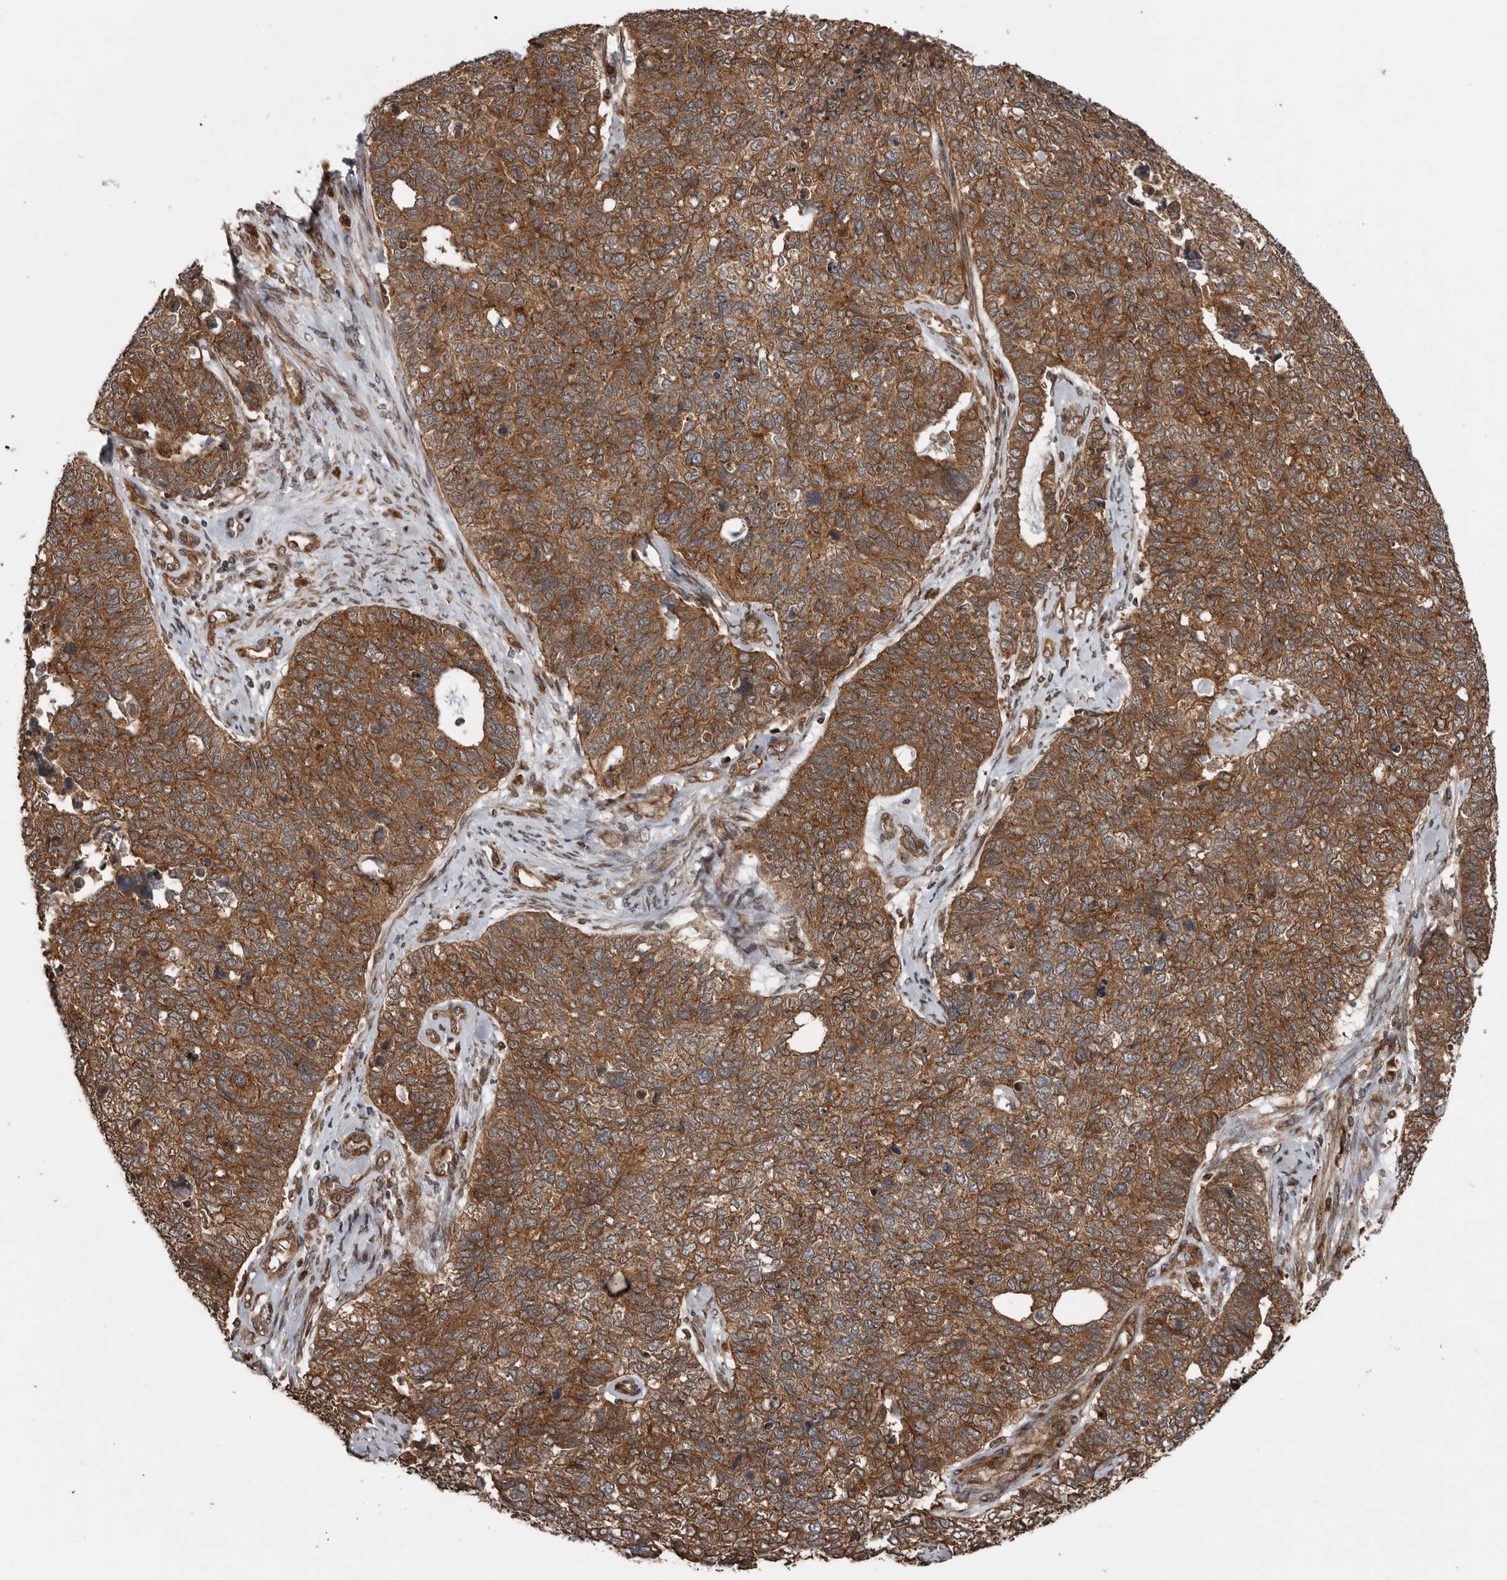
{"staining": {"intensity": "moderate", "quantity": ">75%", "location": "cytoplasmic/membranous"}, "tissue": "cervical cancer", "cell_type": "Tumor cells", "image_type": "cancer", "snomed": [{"axis": "morphology", "description": "Squamous cell carcinoma, NOS"}, {"axis": "topography", "description": "Cervix"}], "caption": "Cervical cancer (squamous cell carcinoma) stained for a protein shows moderate cytoplasmic/membranous positivity in tumor cells.", "gene": "CCDC190", "patient": {"sex": "female", "age": 63}}